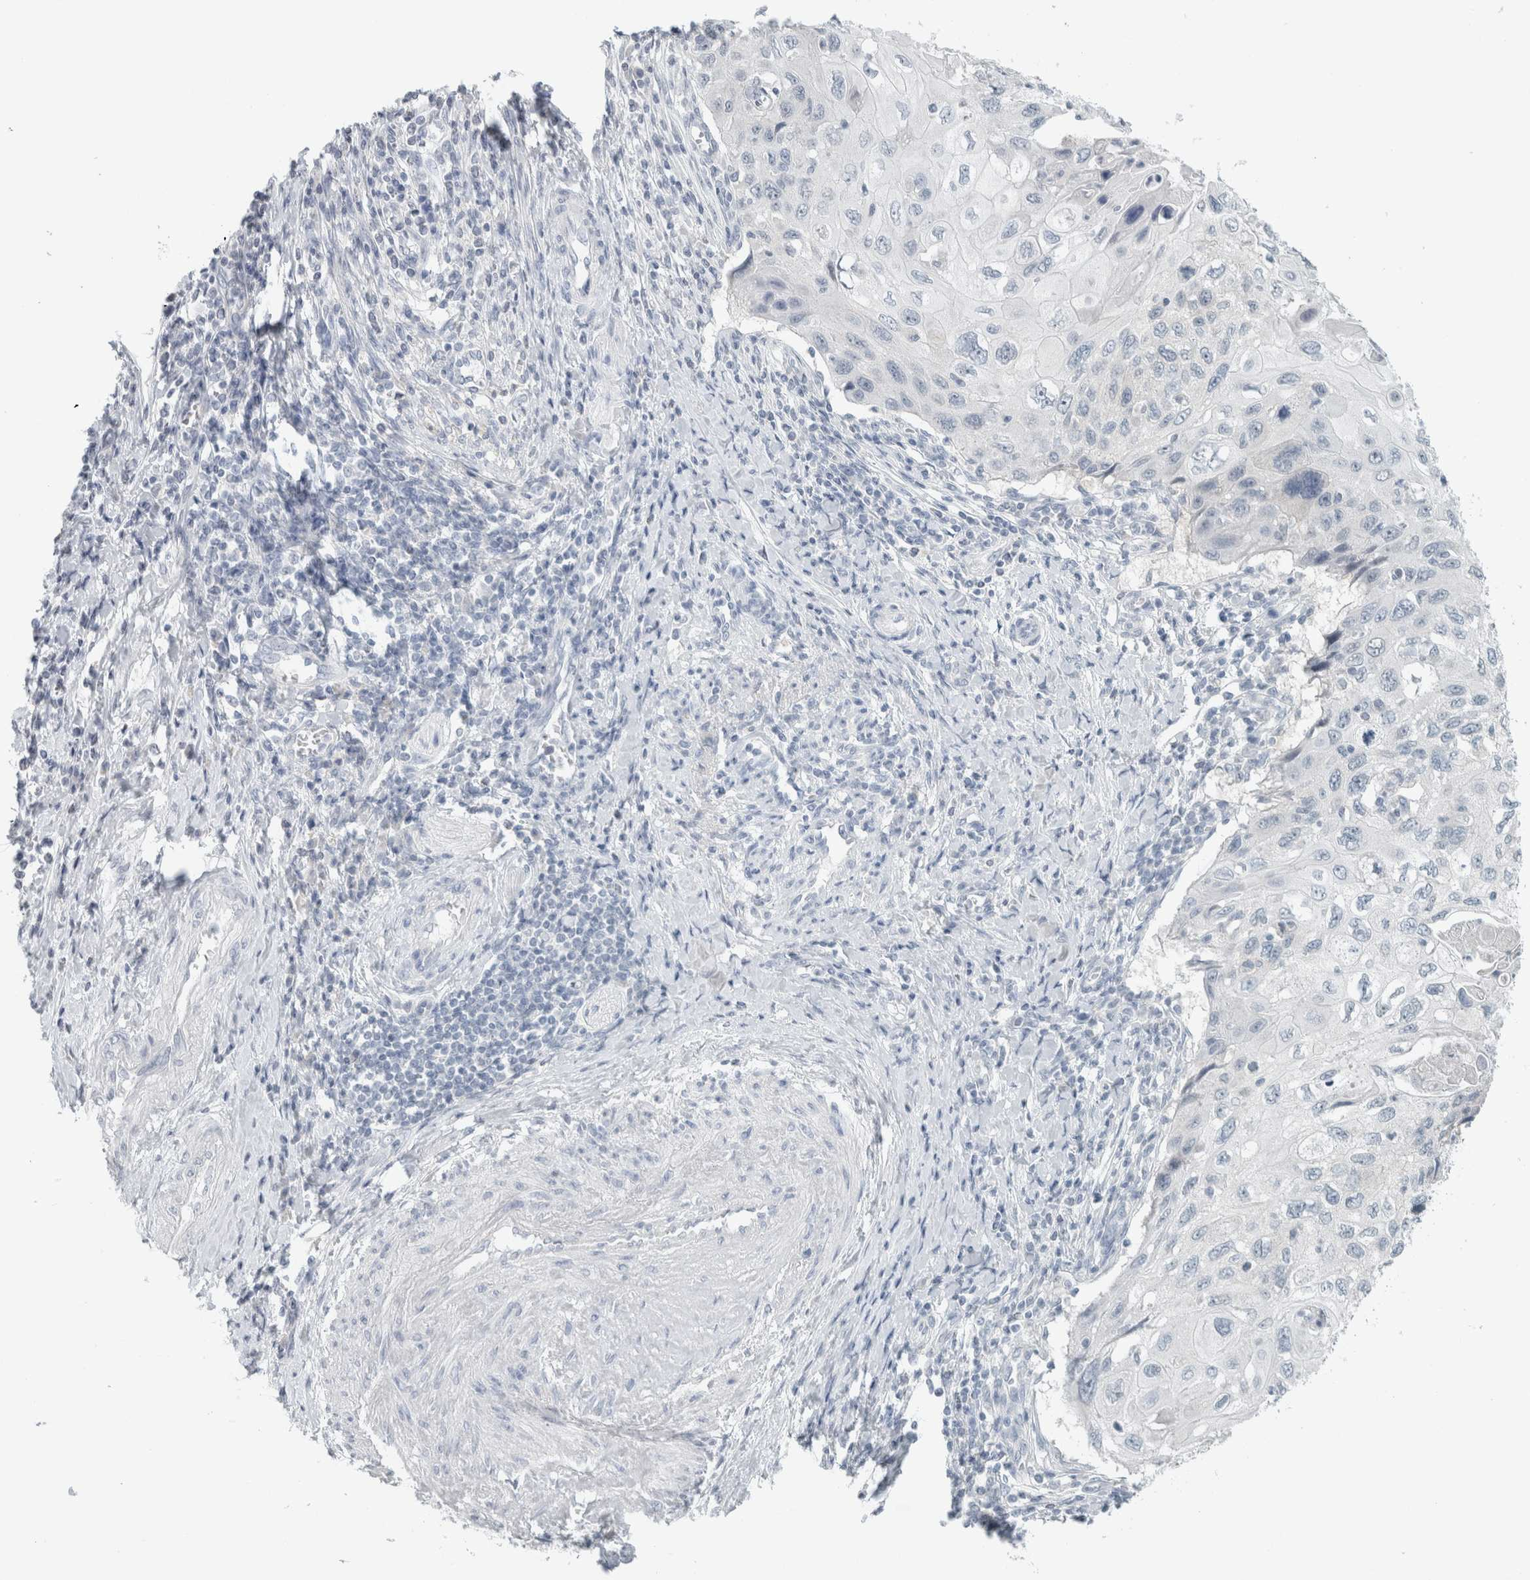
{"staining": {"intensity": "negative", "quantity": "none", "location": "none"}, "tissue": "cervical cancer", "cell_type": "Tumor cells", "image_type": "cancer", "snomed": [{"axis": "morphology", "description": "Squamous cell carcinoma, NOS"}, {"axis": "topography", "description": "Cervix"}], "caption": "This image is of cervical squamous cell carcinoma stained with IHC to label a protein in brown with the nuclei are counter-stained blue. There is no positivity in tumor cells.", "gene": "TRIT1", "patient": {"sex": "female", "age": 70}}